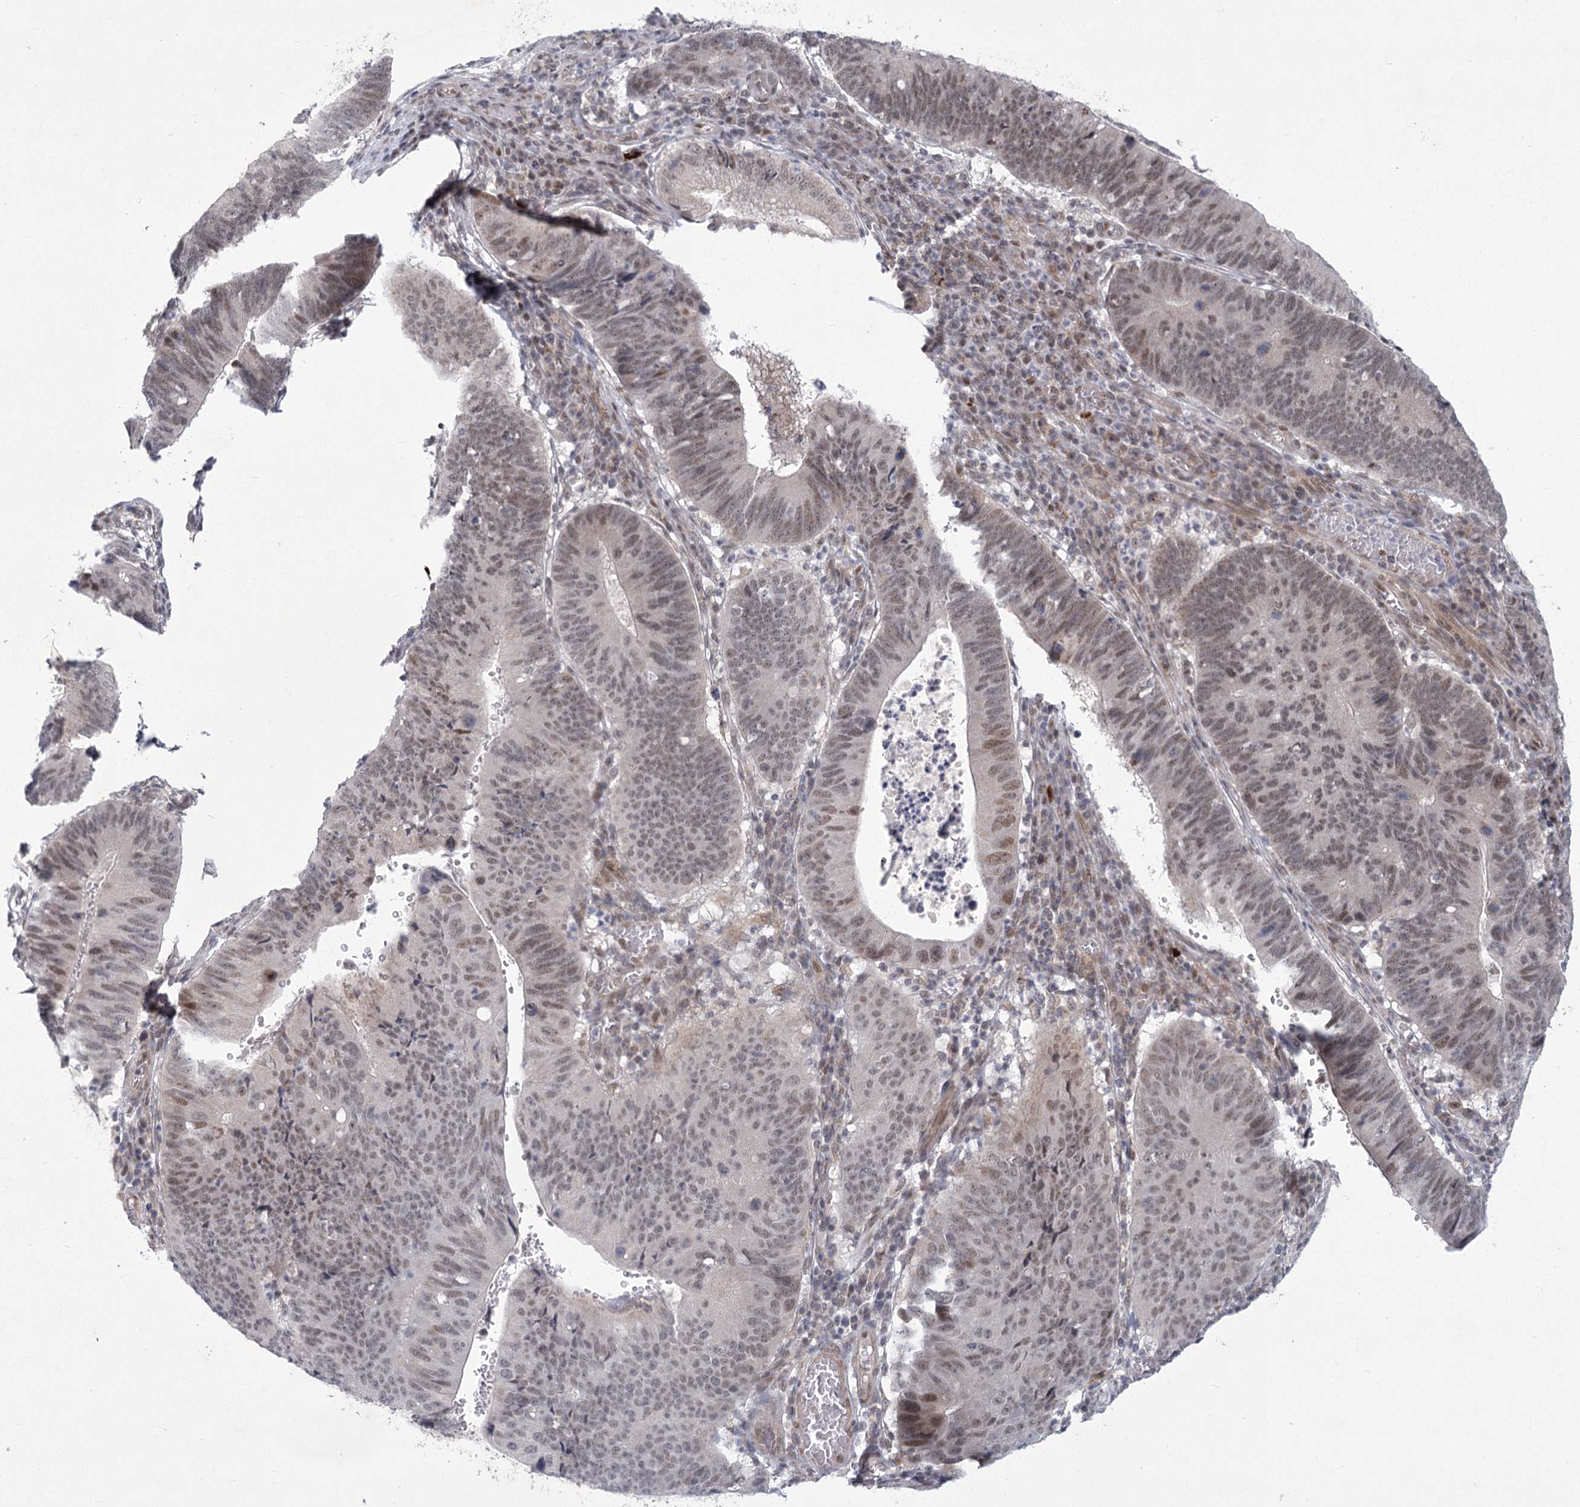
{"staining": {"intensity": "weak", "quantity": ">75%", "location": "nuclear"}, "tissue": "stomach cancer", "cell_type": "Tumor cells", "image_type": "cancer", "snomed": [{"axis": "morphology", "description": "Adenocarcinoma, NOS"}, {"axis": "topography", "description": "Stomach"}], "caption": "A high-resolution image shows IHC staining of stomach cancer, which displays weak nuclear expression in about >75% of tumor cells.", "gene": "CIB4", "patient": {"sex": "male", "age": 59}}